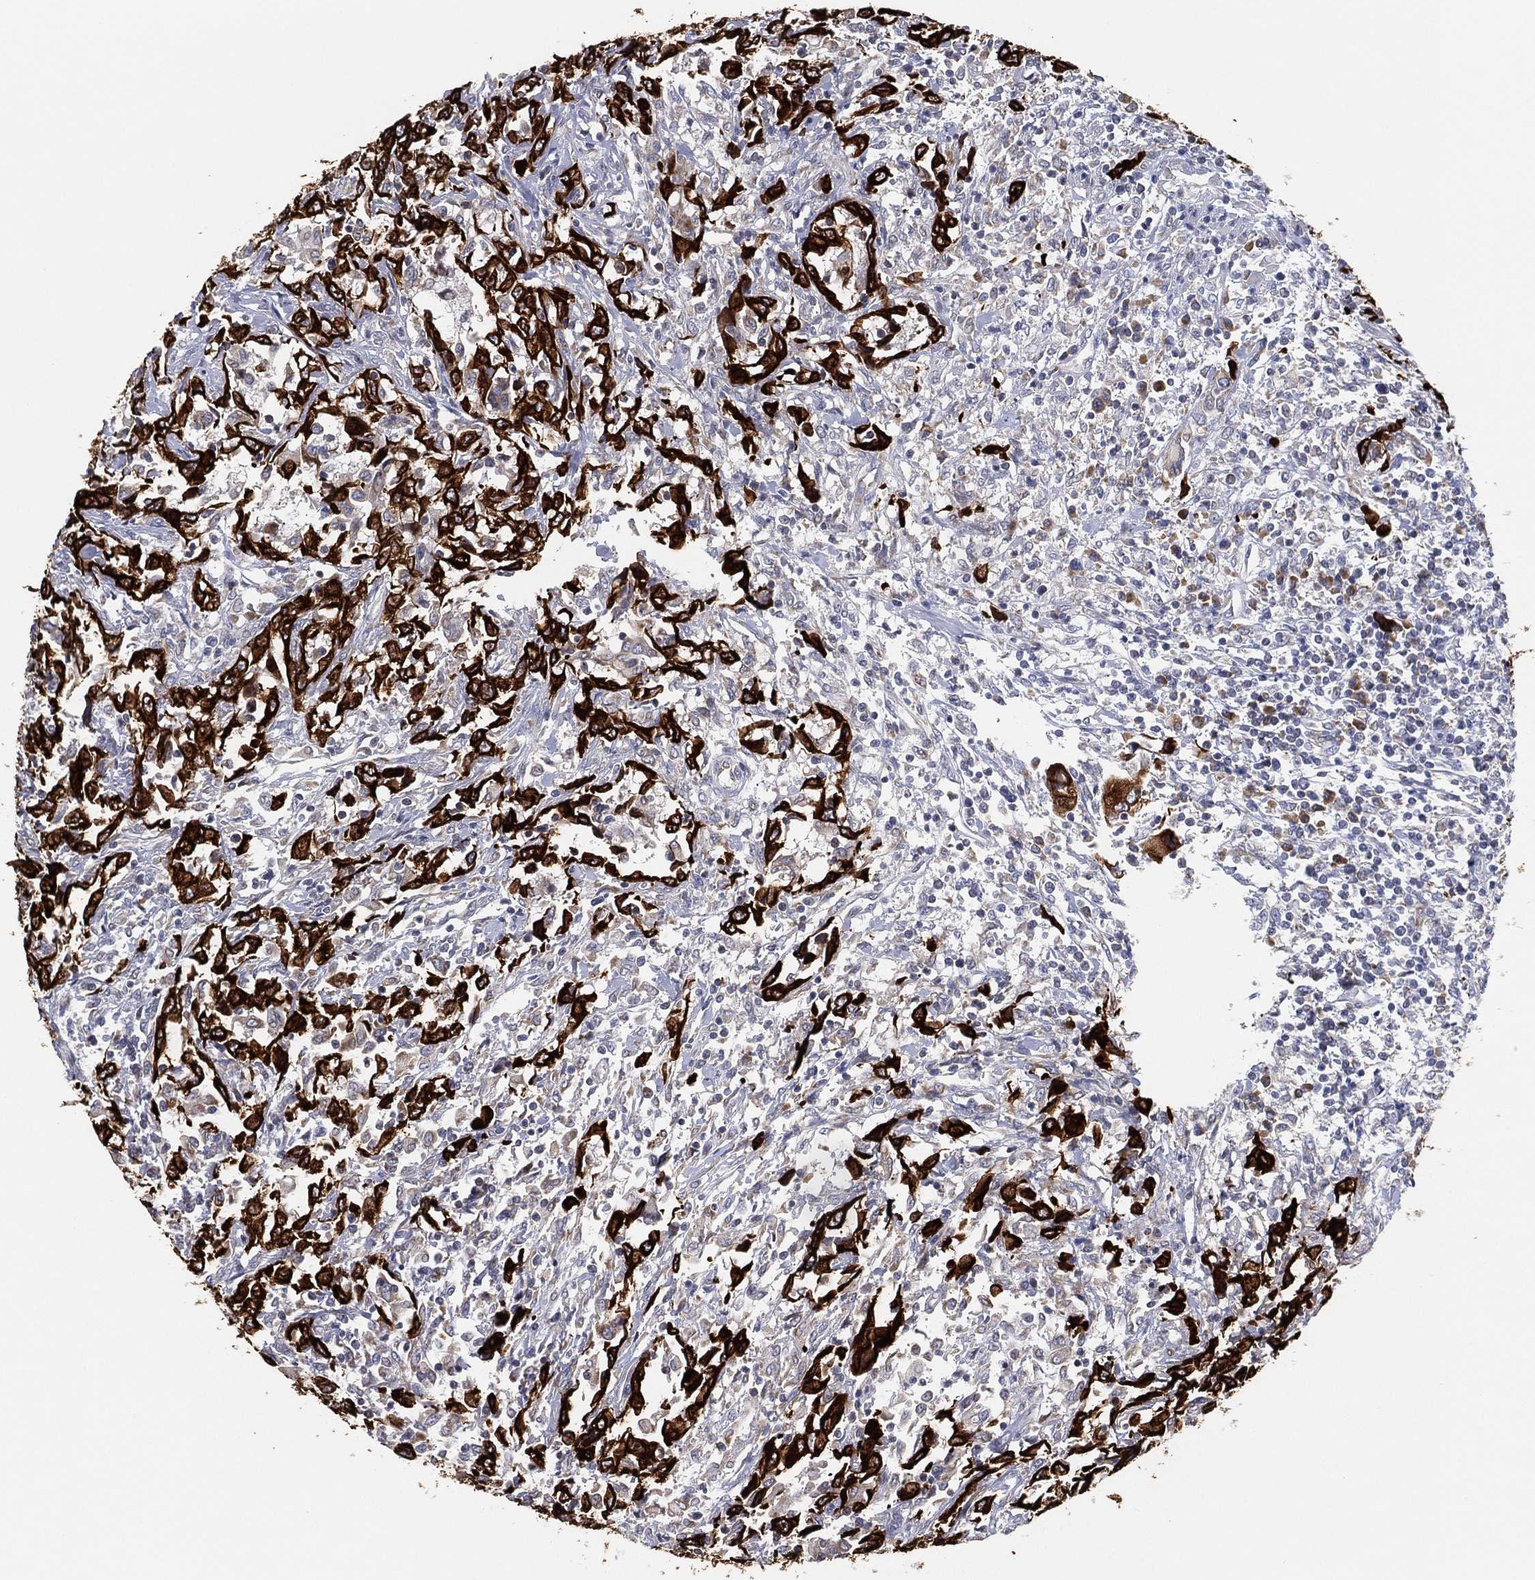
{"staining": {"intensity": "strong", "quantity": "25%-75%", "location": "cytoplasmic/membranous"}, "tissue": "urothelial cancer", "cell_type": "Tumor cells", "image_type": "cancer", "snomed": [{"axis": "morphology", "description": "Urothelial carcinoma, NOS"}, {"axis": "morphology", "description": "Urothelial carcinoma, High grade"}, {"axis": "topography", "description": "Urinary bladder"}], "caption": "Human transitional cell carcinoma stained with a protein marker reveals strong staining in tumor cells.", "gene": "TMEM40", "patient": {"sex": "female", "age": 64}}